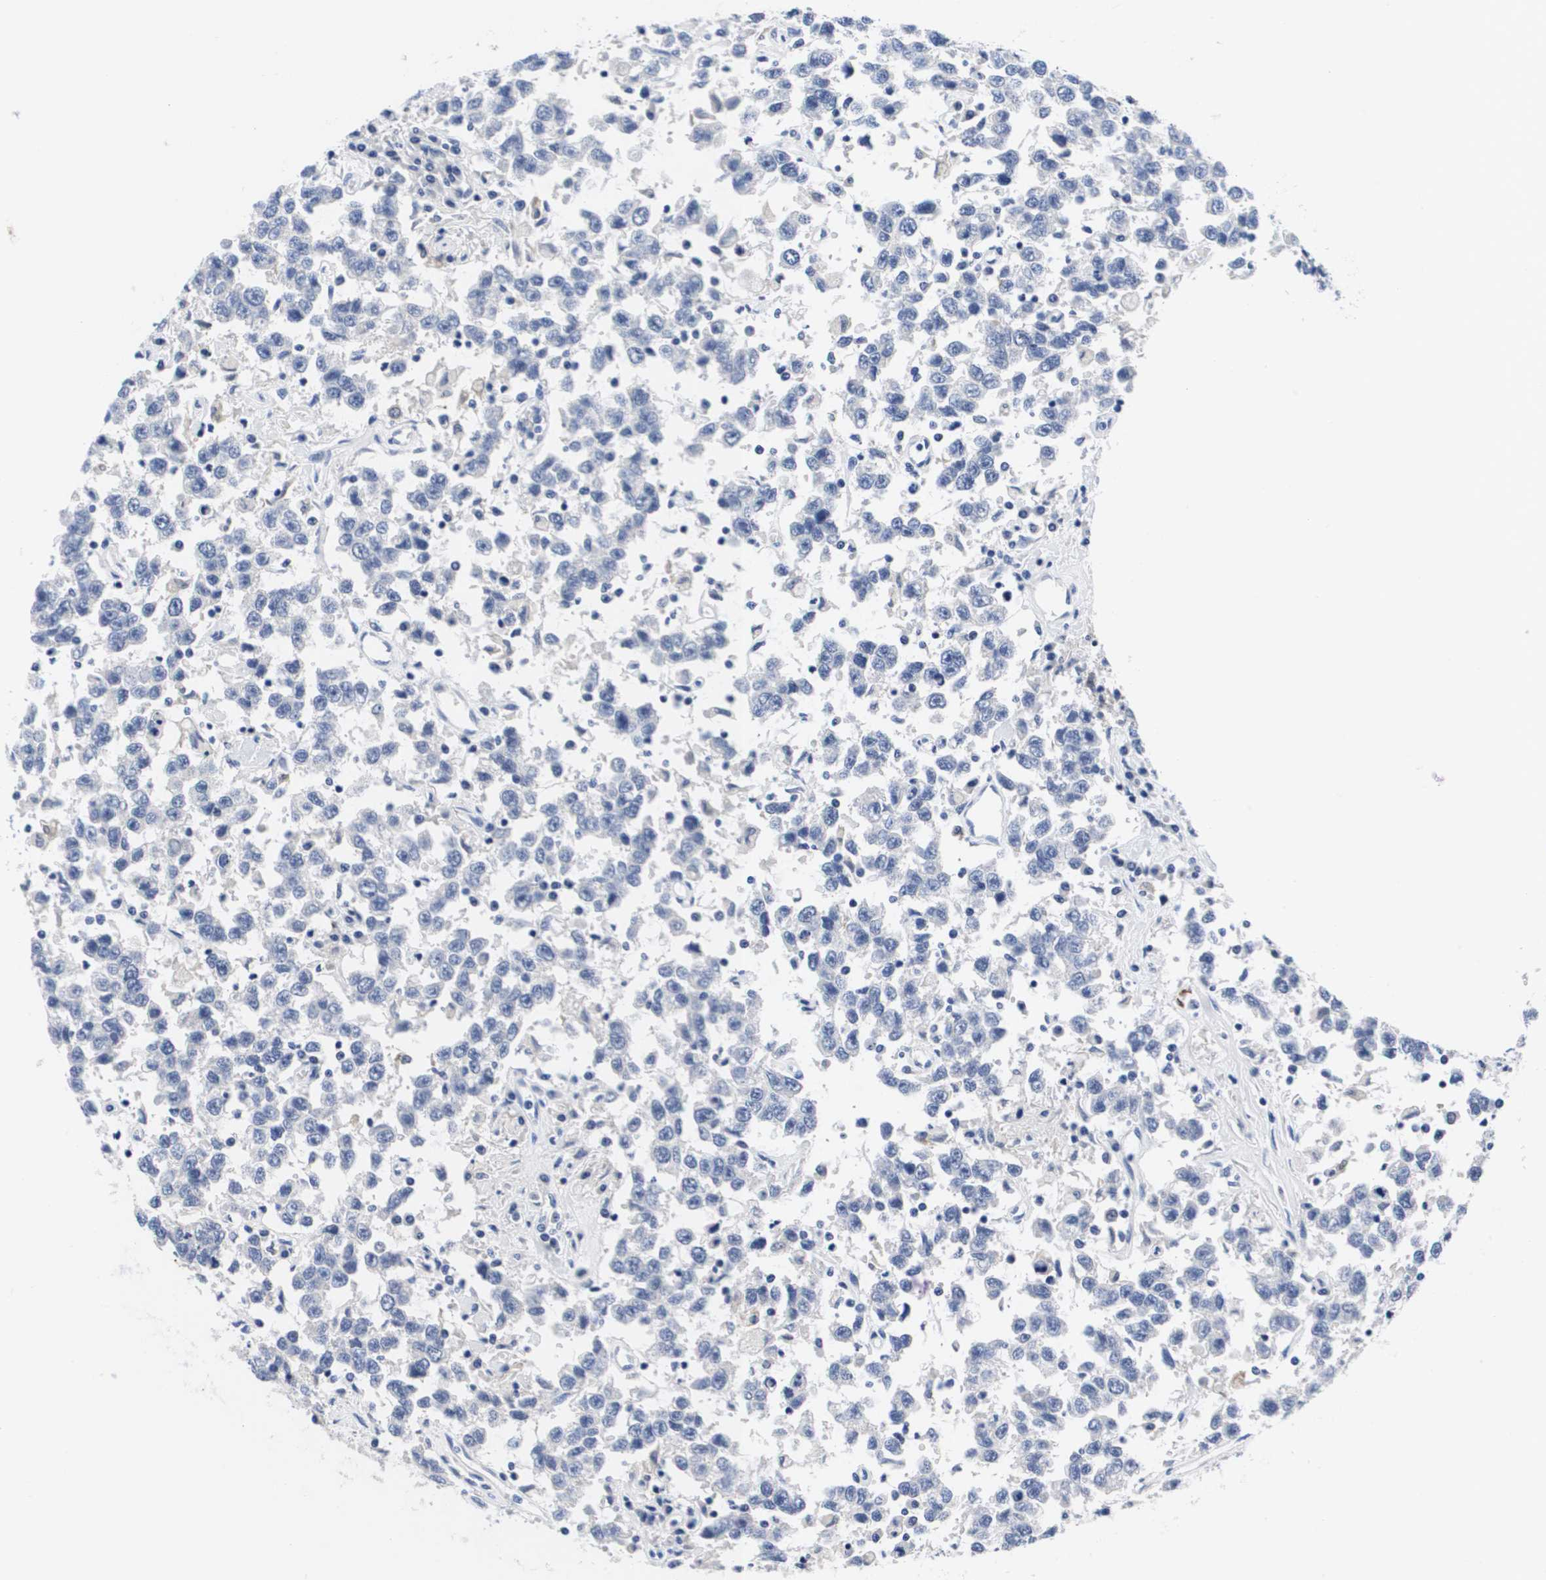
{"staining": {"intensity": "negative", "quantity": "none", "location": "none"}, "tissue": "testis cancer", "cell_type": "Tumor cells", "image_type": "cancer", "snomed": [{"axis": "morphology", "description": "Seminoma, NOS"}, {"axis": "topography", "description": "Testis"}], "caption": "IHC photomicrograph of neoplastic tissue: human testis seminoma stained with DAB (3,3'-diaminobenzidine) demonstrates no significant protein positivity in tumor cells. (DAB immunohistochemistry (IHC) visualized using brightfield microscopy, high magnification).", "gene": "HMOX1", "patient": {"sex": "male", "age": 41}}